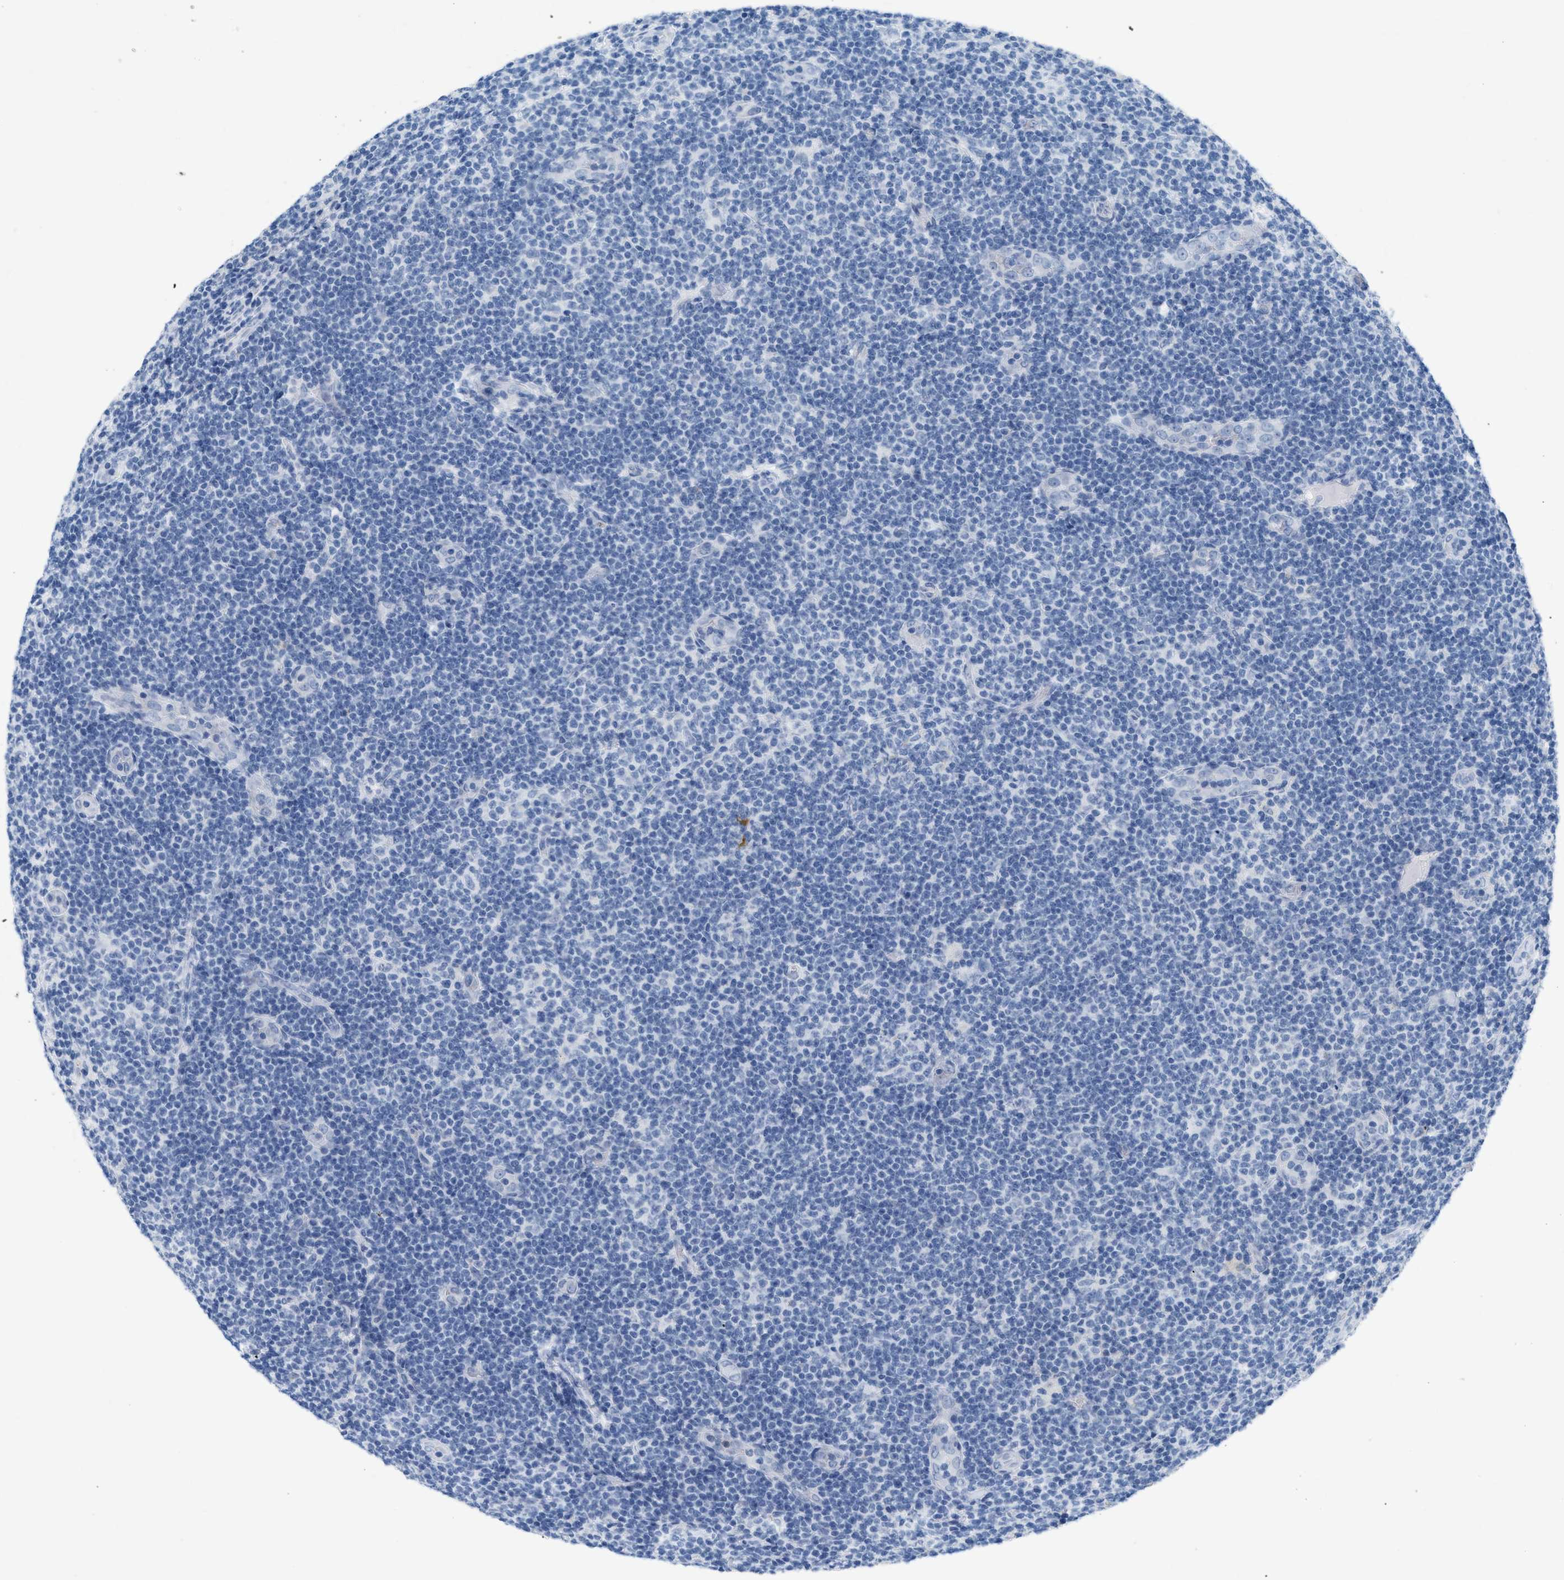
{"staining": {"intensity": "negative", "quantity": "none", "location": "none"}, "tissue": "lymphoma", "cell_type": "Tumor cells", "image_type": "cancer", "snomed": [{"axis": "morphology", "description": "Malignant lymphoma, non-Hodgkin's type, Low grade"}, {"axis": "topography", "description": "Lymph node"}], "caption": "IHC of human lymphoma shows no positivity in tumor cells. The staining was performed using DAB to visualize the protein expression in brown, while the nuclei were stained in blue with hematoxylin (Magnification: 20x).", "gene": "TASOR", "patient": {"sex": "male", "age": 83}}